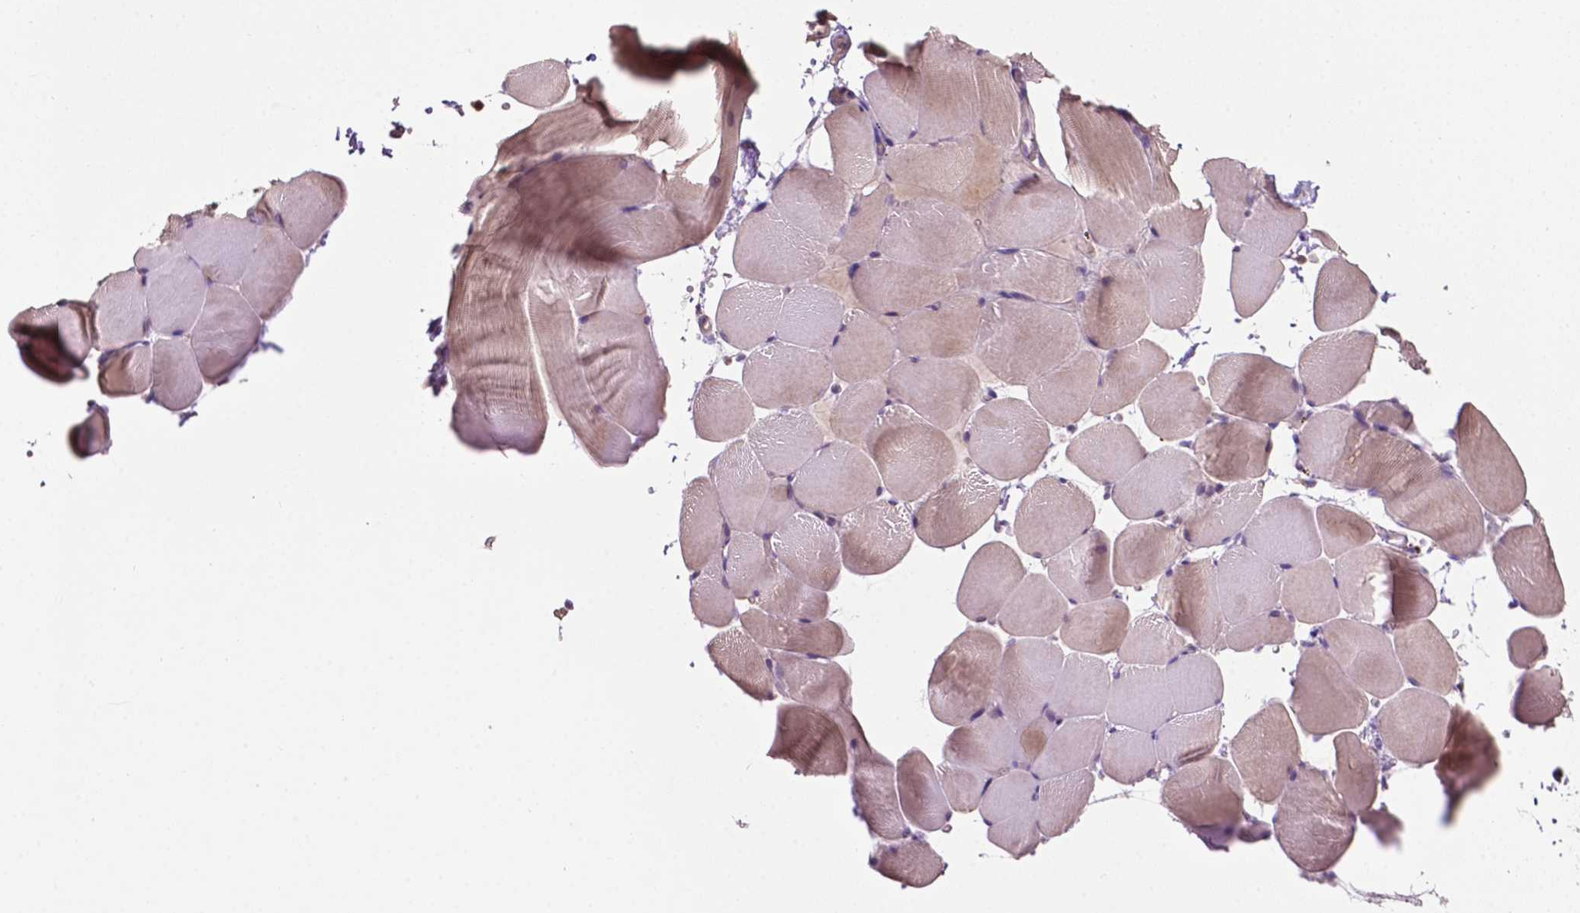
{"staining": {"intensity": "weak", "quantity": "25%-75%", "location": "cytoplasmic/membranous"}, "tissue": "skeletal muscle", "cell_type": "Myocytes", "image_type": "normal", "snomed": [{"axis": "morphology", "description": "Normal tissue, NOS"}, {"axis": "topography", "description": "Skeletal muscle"}], "caption": "Protein analysis of unremarkable skeletal muscle reveals weak cytoplasmic/membranous staining in approximately 25%-75% of myocytes.", "gene": "TBC1D10C", "patient": {"sex": "female", "age": 37}}